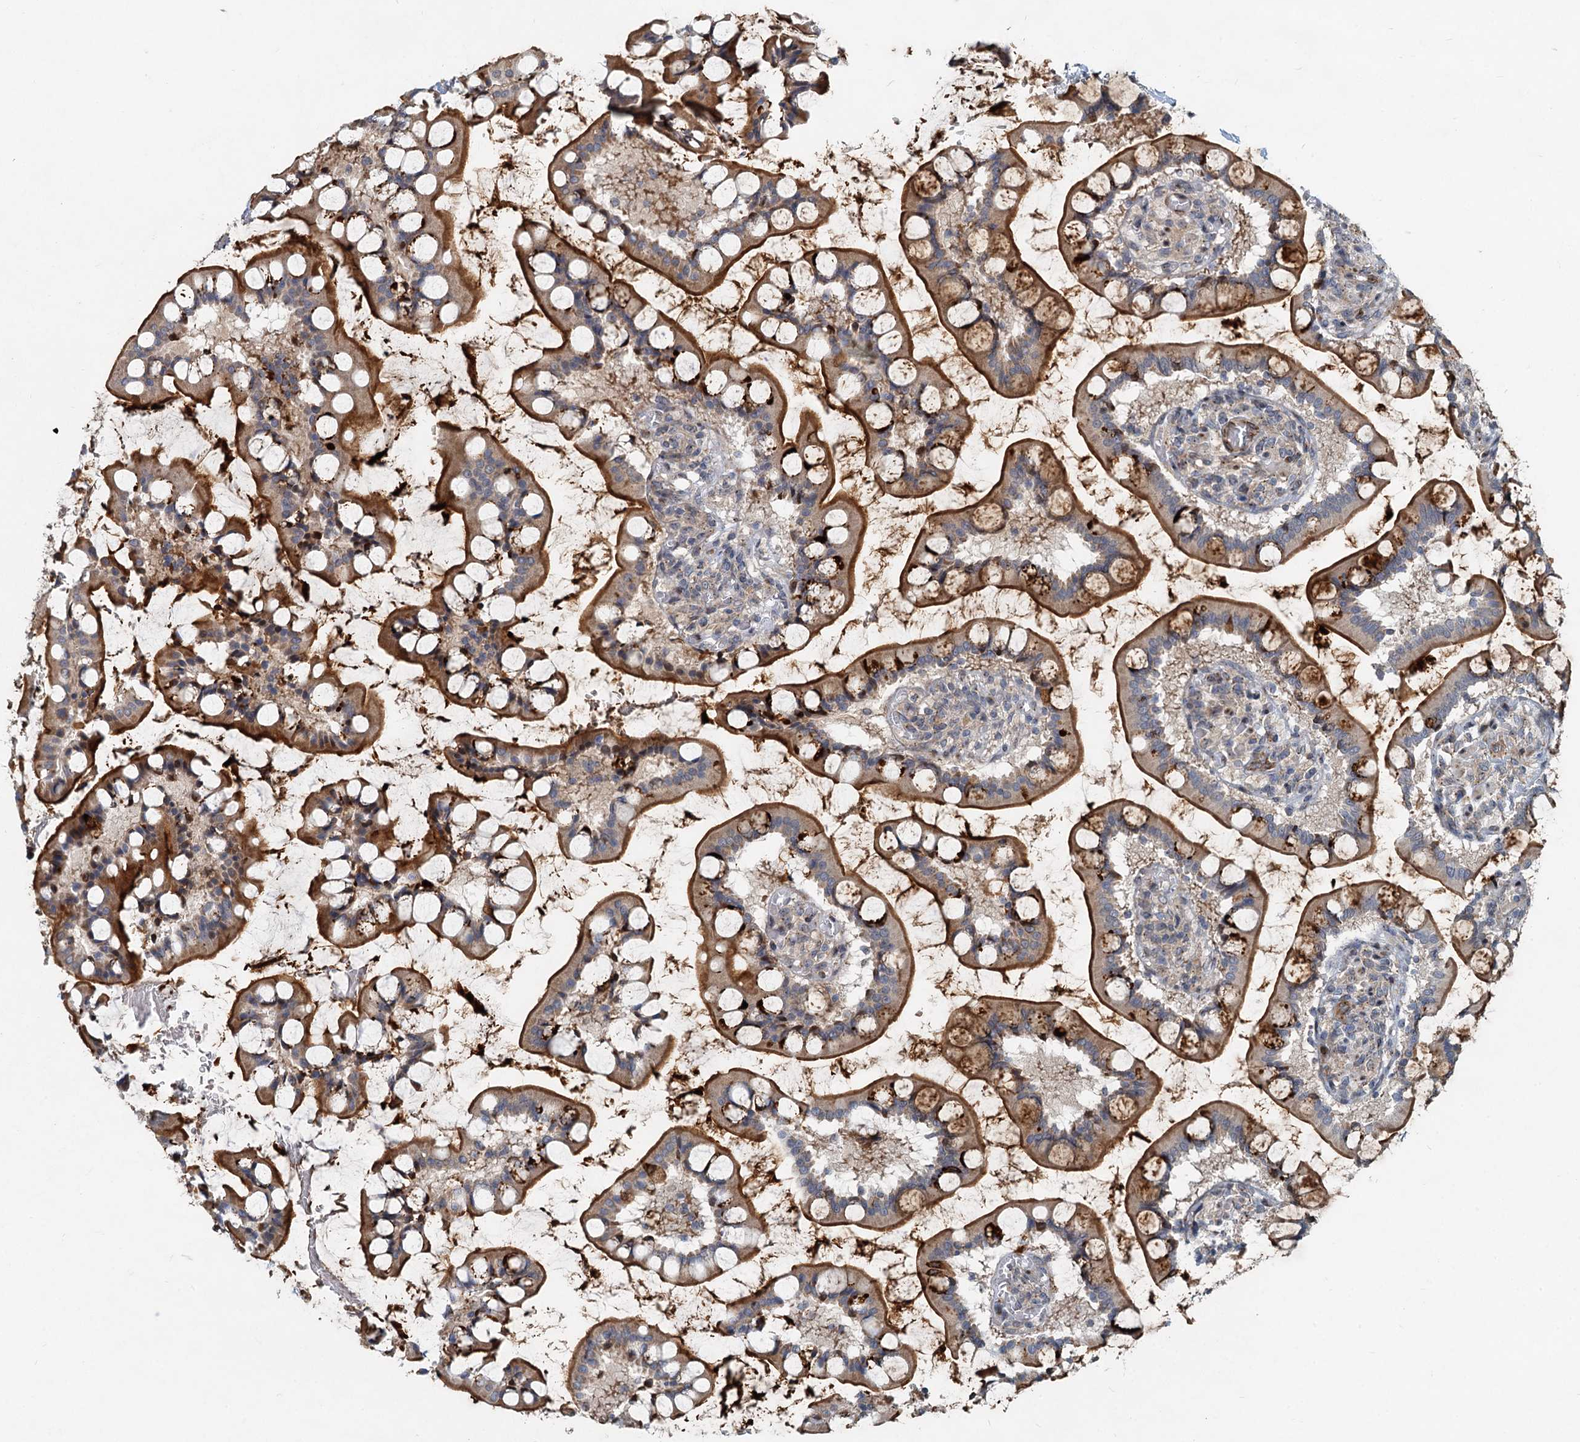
{"staining": {"intensity": "strong", "quantity": ">75%", "location": "cytoplasmic/membranous"}, "tissue": "small intestine", "cell_type": "Glandular cells", "image_type": "normal", "snomed": [{"axis": "morphology", "description": "Normal tissue, NOS"}, {"axis": "topography", "description": "Small intestine"}], "caption": "Brown immunohistochemical staining in unremarkable human small intestine reveals strong cytoplasmic/membranous staining in about >75% of glandular cells.", "gene": "CEP68", "patient": {"sex": "male", "age": 52}}